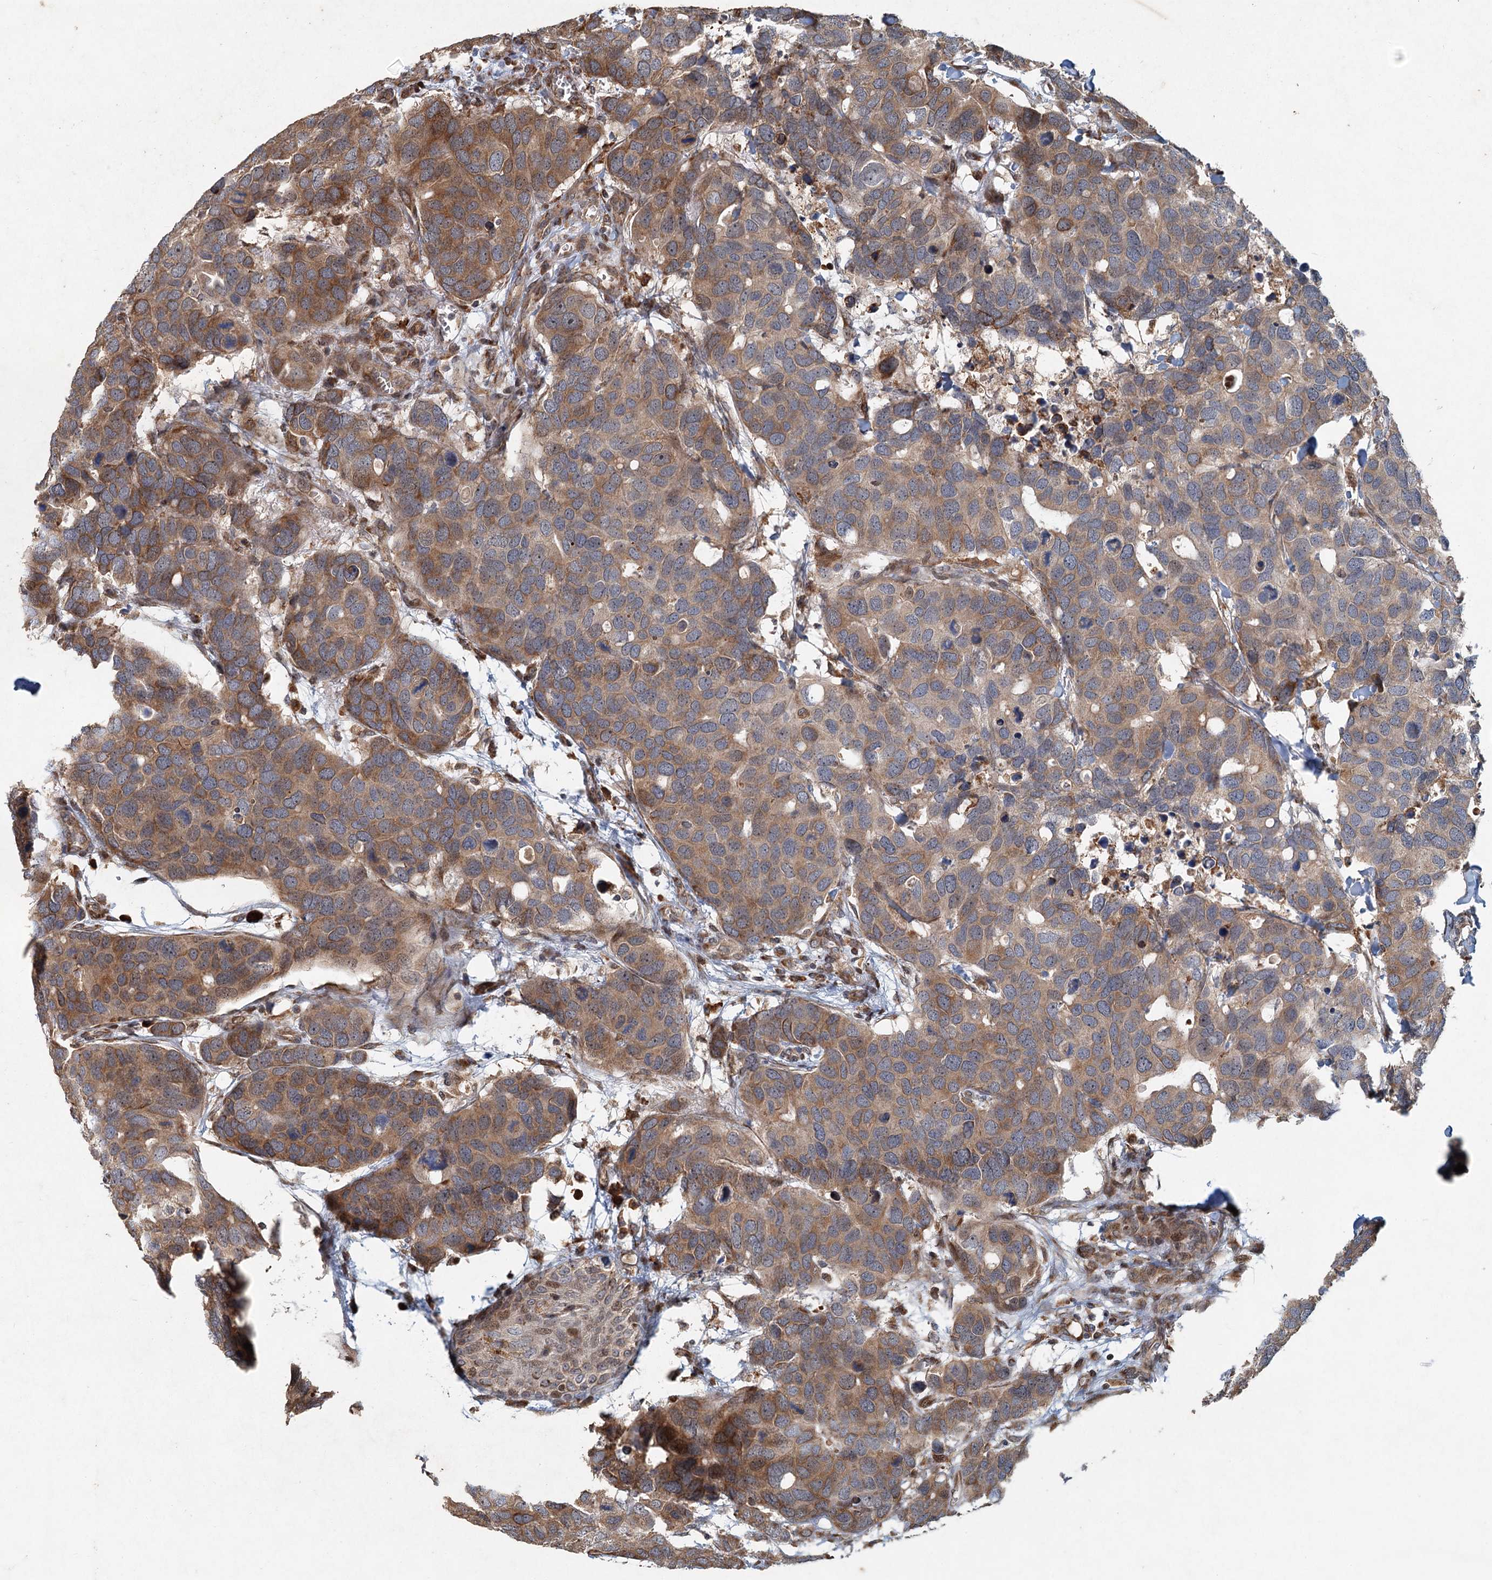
{"staining": {"intensity": "moderate", "quantity": "25%-75%", "location": "cytoplasmic/membranous"}, "tissue": "breast cancer", "cell_type": "Tumor cells", "image_type": "cancer", "snomed": [{"axis": "morphology", "description": "Duct carcinoma"}, {"axis": "topography", "description": "Breast"}], "caption": "Immunohistochemistry of human breast cancer (intraductal carcinoma) reveals medium levels of moderate cytoplasmic/membranous positivity in about 25%-75% of tumor cells.", "gene": "SRPX2", "patient": {"sex": "female", "age": 83}}